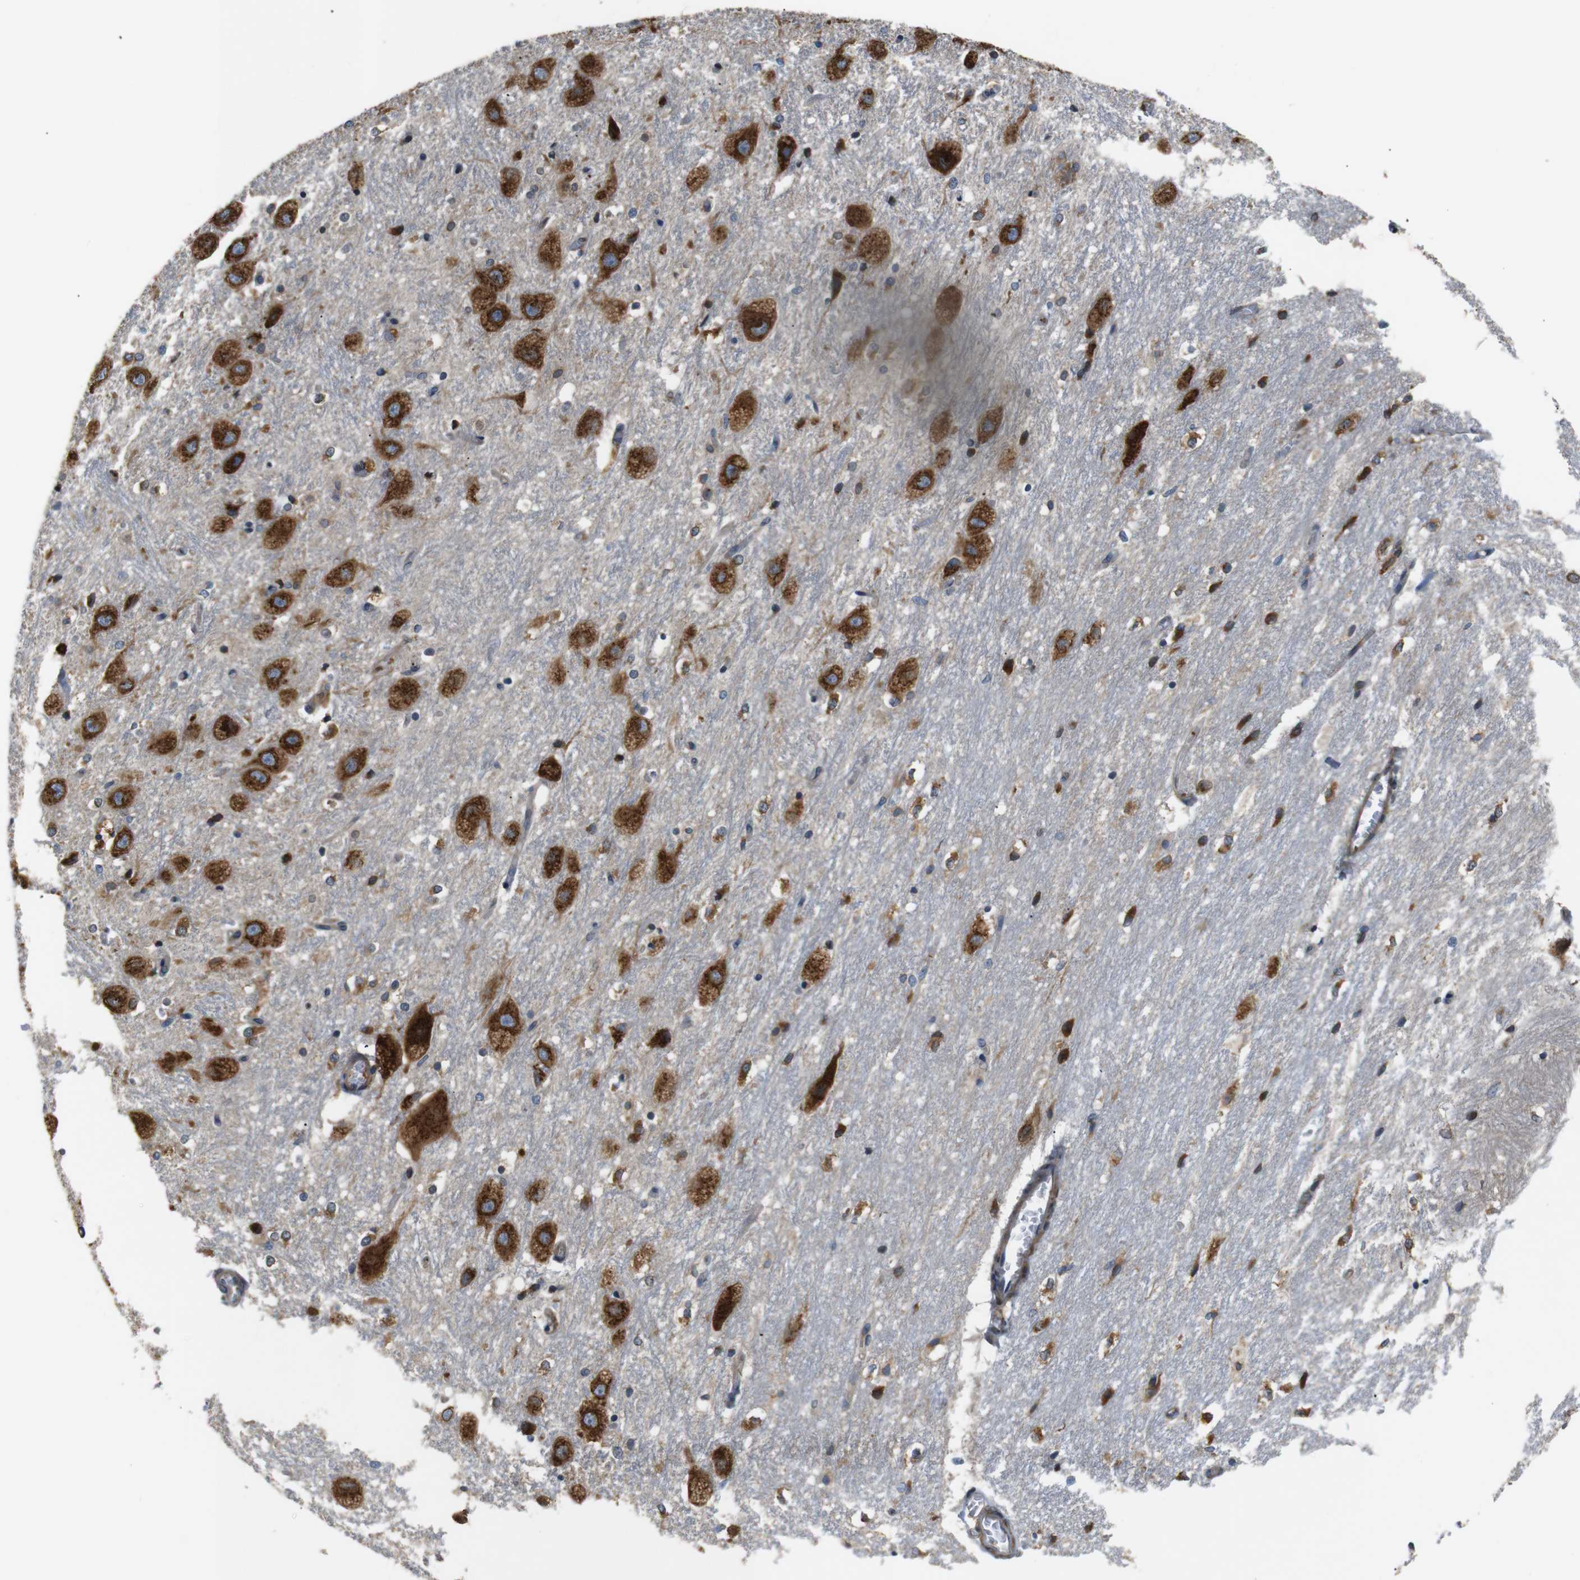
{"staining": {"intensity": "moderate", "quantity": "25%-75%", "location": "cytoplasmic/membranous"}, "tissue": "hippocampus", "cell_type": "Glial cells", "image_type": "normal", "snomed": [{"axis": "morphology", "description": "Normal tissue, NOS"}, {"axis": "topography", "description": "Hippocampus"}], "caption": "High-power microscopy captured an IHC image of unremarkable hippocampus, revealing moderate cytoplasmic/membranous expression in about 25%-75% of glial cells. Ihc stains the protein in brown and the nuclei are stained blue.", "gene": "TMED2", "patient": {"sex": "female", "age": 19}}